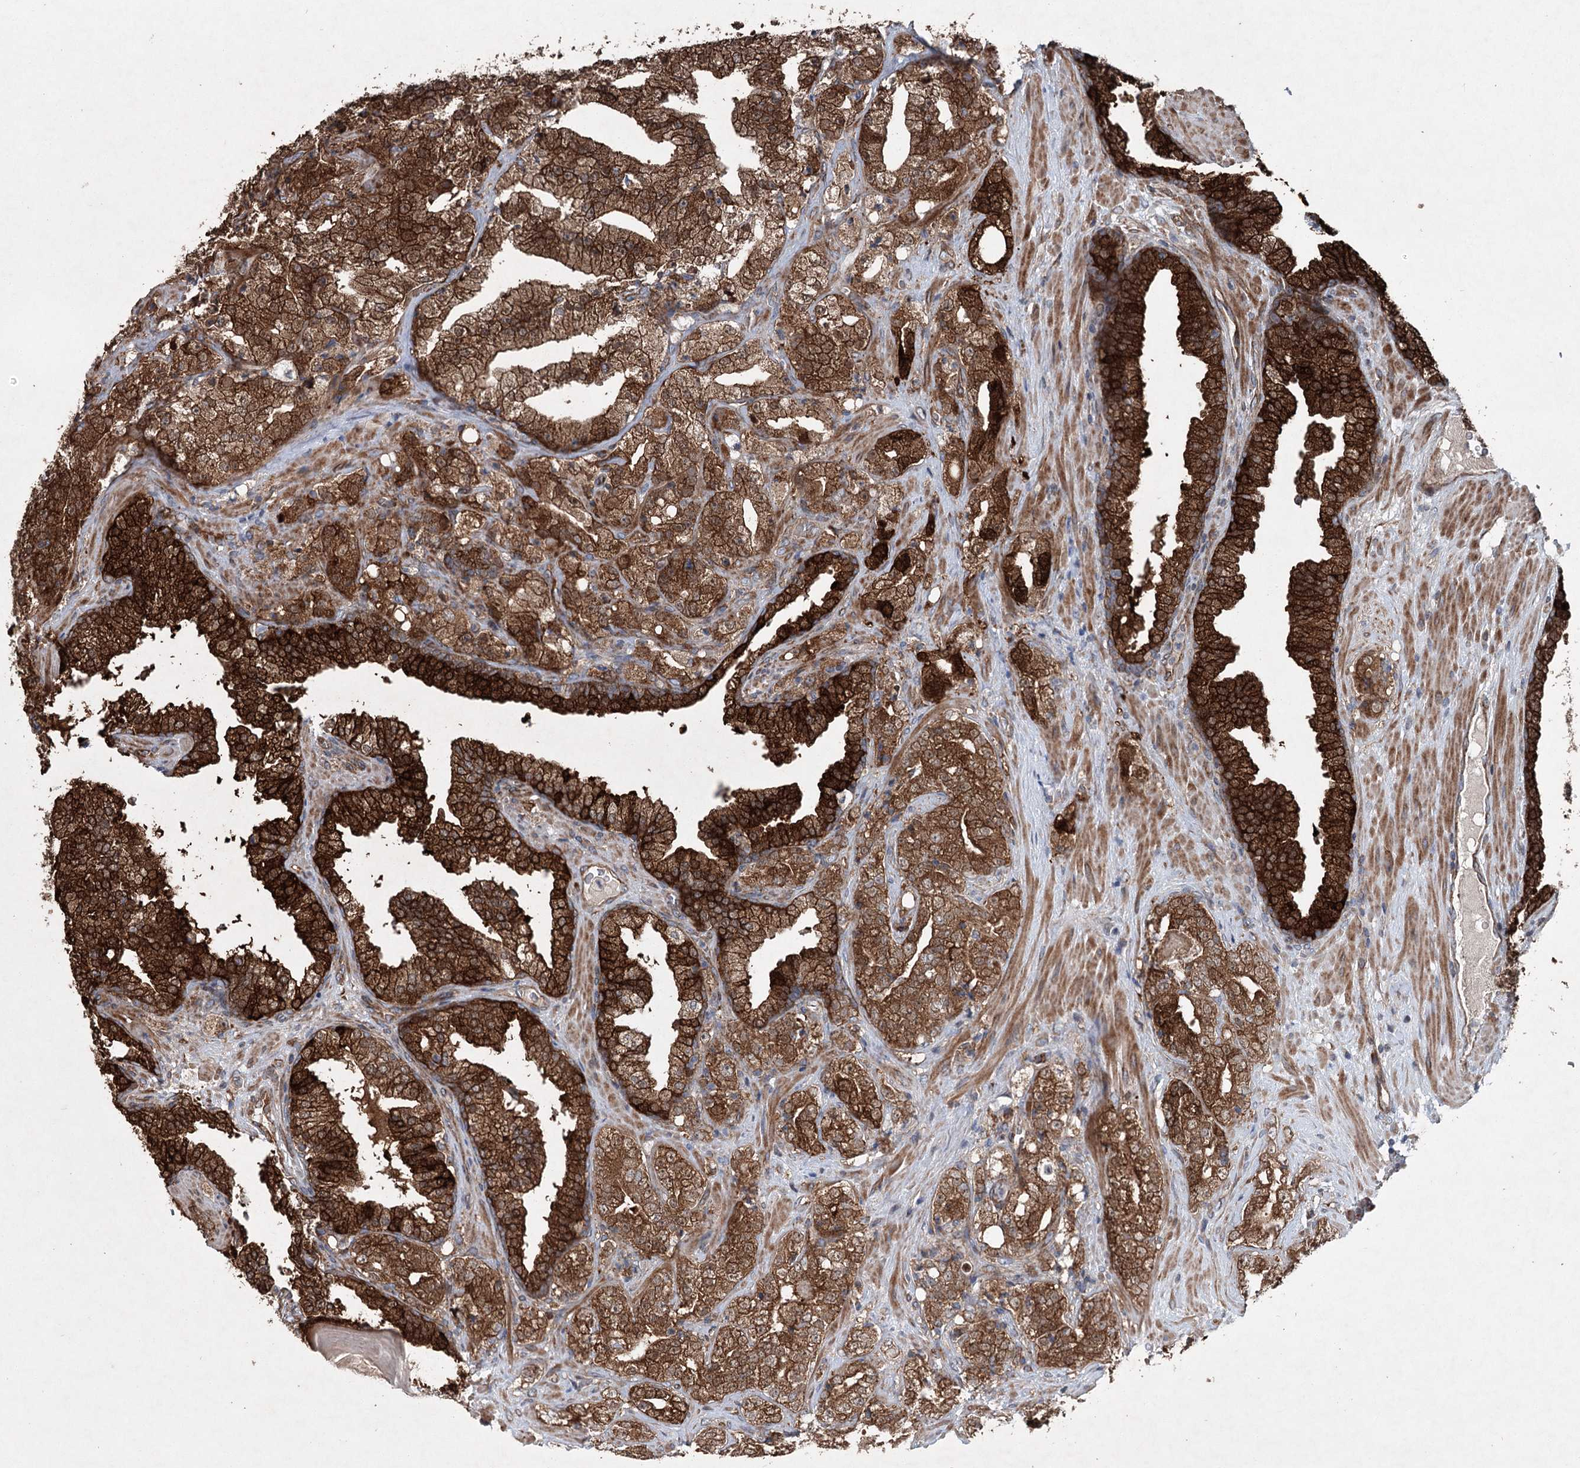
{"staining": {"intensity": "strong", "quantity": ">75%", "location": "cytoplasmic/membranous"}, "tissue": "prostate cancer", "cell_type": "Tumor cells", "image_type": "cancer", "snomed": [{"axis": "morphology", "description": "Adenocarcinoma, High grade"}, {"axis": "topography", "description": "Prostate"}], "caption": "This micrograph reveals immunohistochemistry (IHC) staining of human prostate cancer, with high strong cytoplasmic/membranous expression in about >75% of tumor cells.", "gene": "SERINC5", "patient": {"sex": "male", "age": 64}}